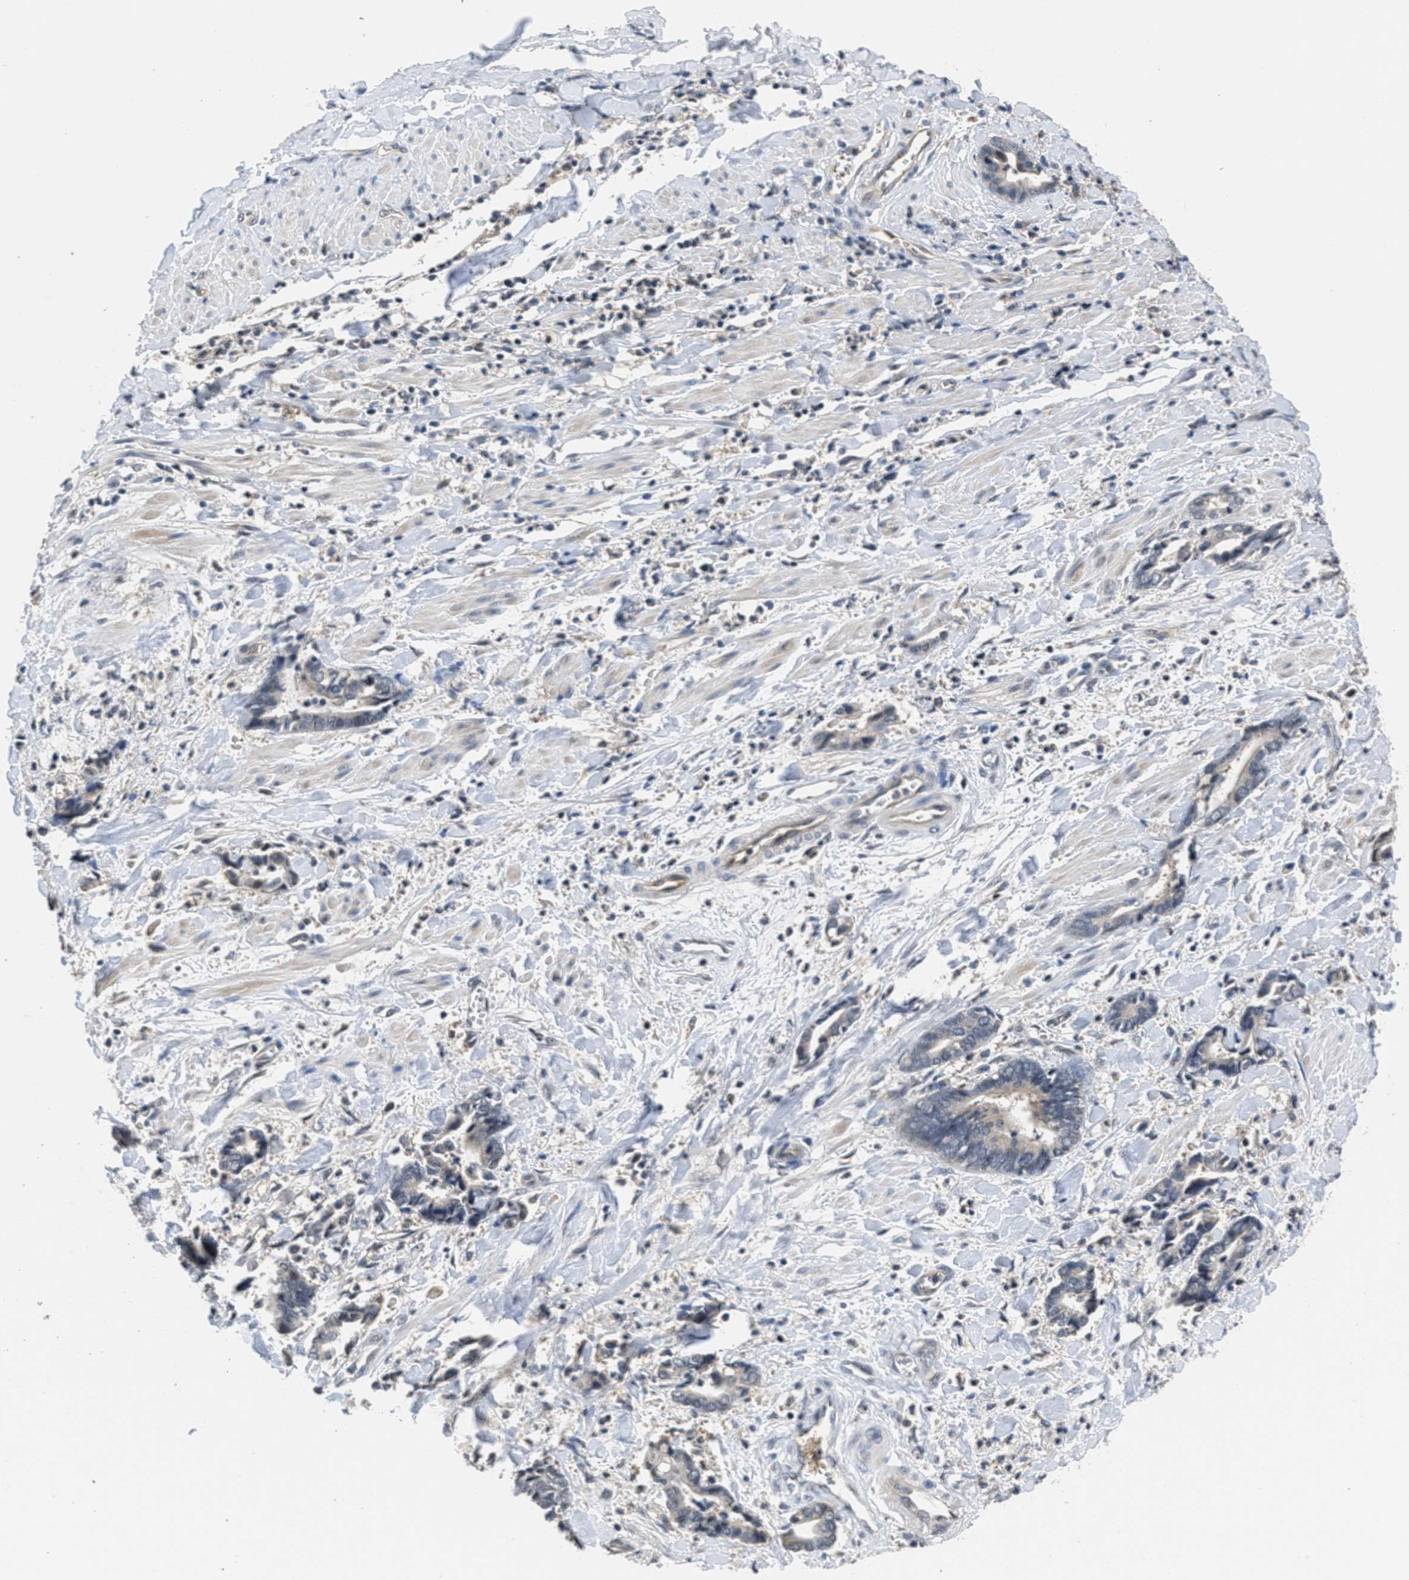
{"staining": {"intensity": "weak", "quantity": "<25%", "location": "cytoplasmic/membranous"}, "tissue": "cervical cancer", "cell_type": "Tumor cells", "image_type": "cancer", "snomed": [{"axis": "morphology", "description": "Adenocarcinoma, NOS"}, {"axis": "topography", "description": "Cervix"}], "caption": "Tumor cells are negative for brown protein staining in cervical adenocarcinoma.", "gene": "ANGPT1", "patient": {"sex": "female", "age": 44}}